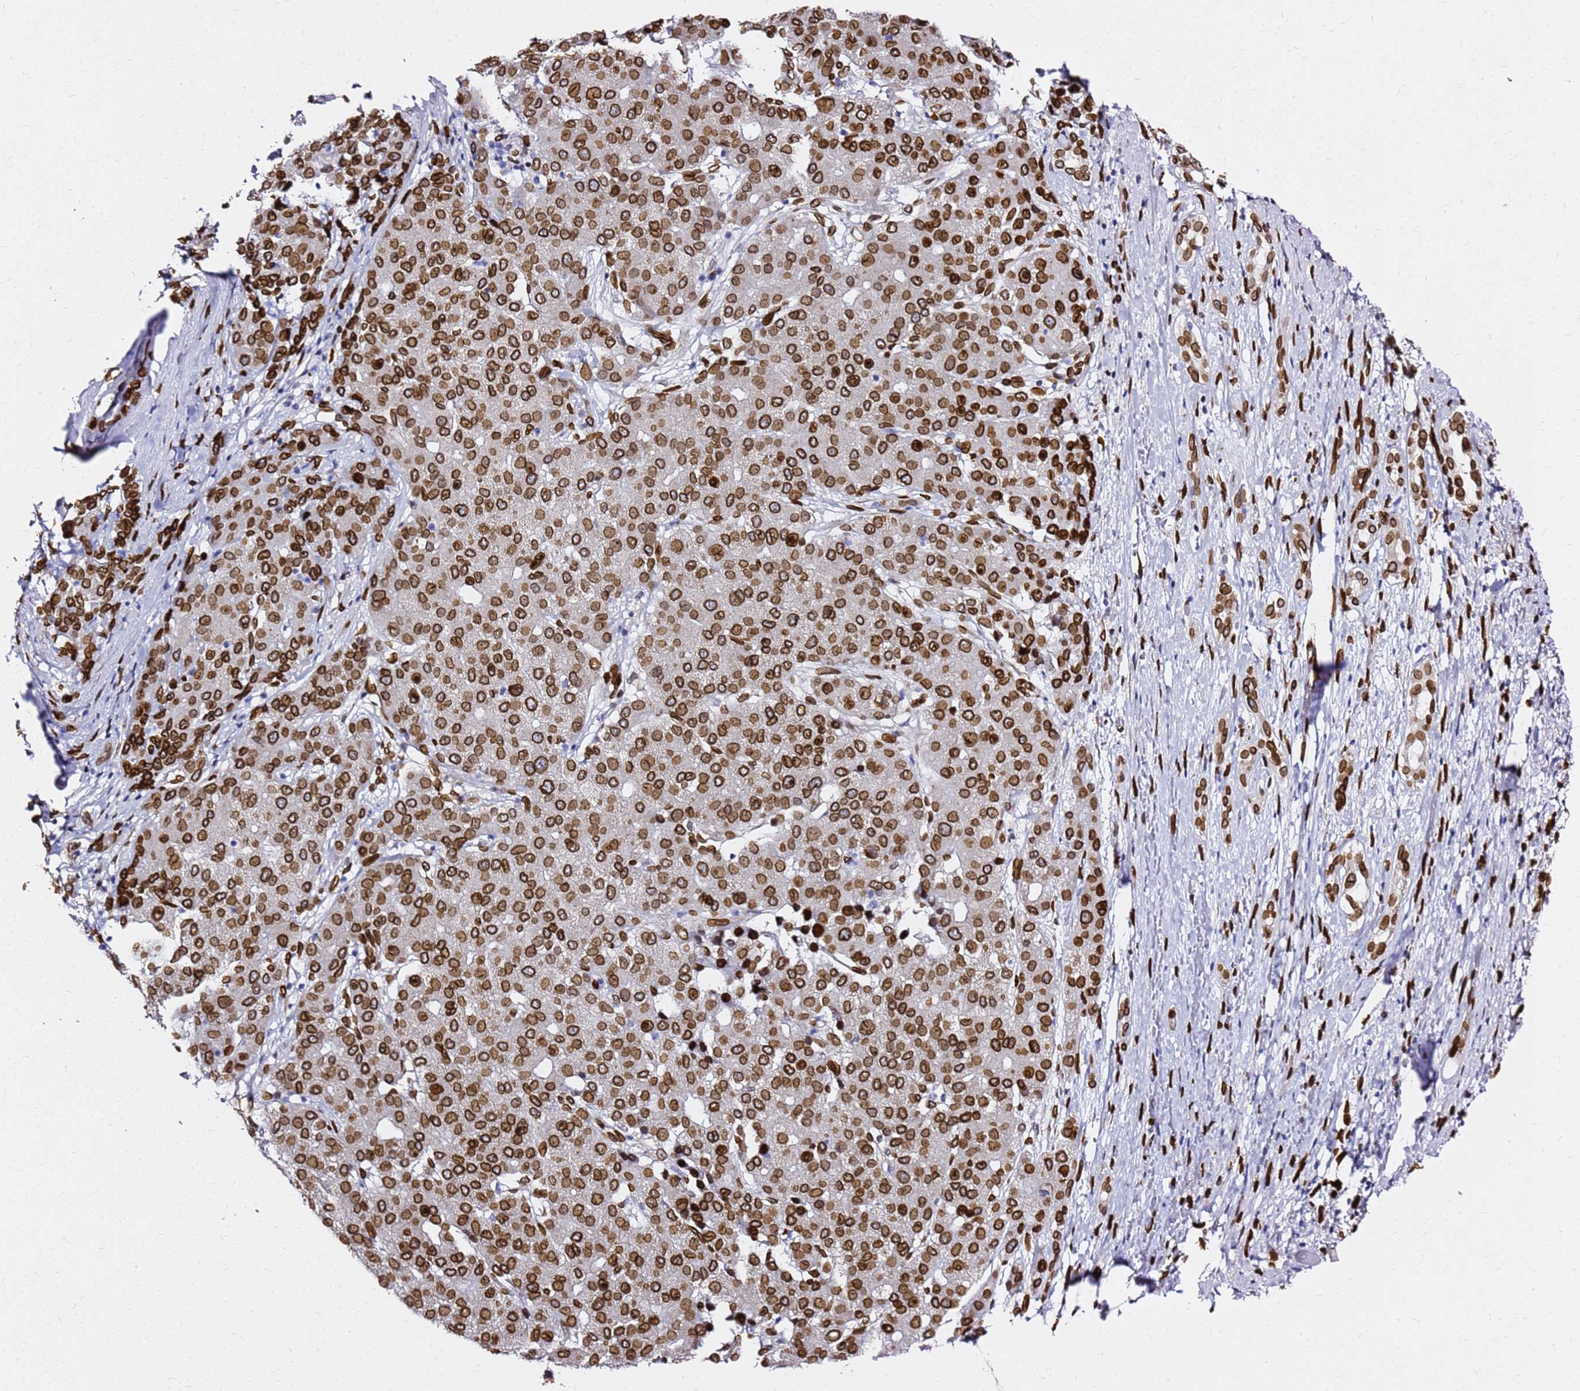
{"staining": {"intensity": "strong", "quantity": ">75%", "location": "cytoplasmic/membranous,nuclear"}, "tissue": "liver cancer", "cell_type": "Tumor cells", "image_type": "cancer", "snomed": [{"axis": "morphology", "description": "Carcinoma, Hepatocellular, NOS"}, {"axis": "topography", "description": "Liver"}], "caption": "Immunohistochemistry histopathology image of human liver cancer stained for a protein (brown), which shows high levels of strong cytoplasmic/membranous and nuclear staining in about >75% of tumor cells.", "gene": "C6orf141", "patient": {"sex": "male", "age": 65}}